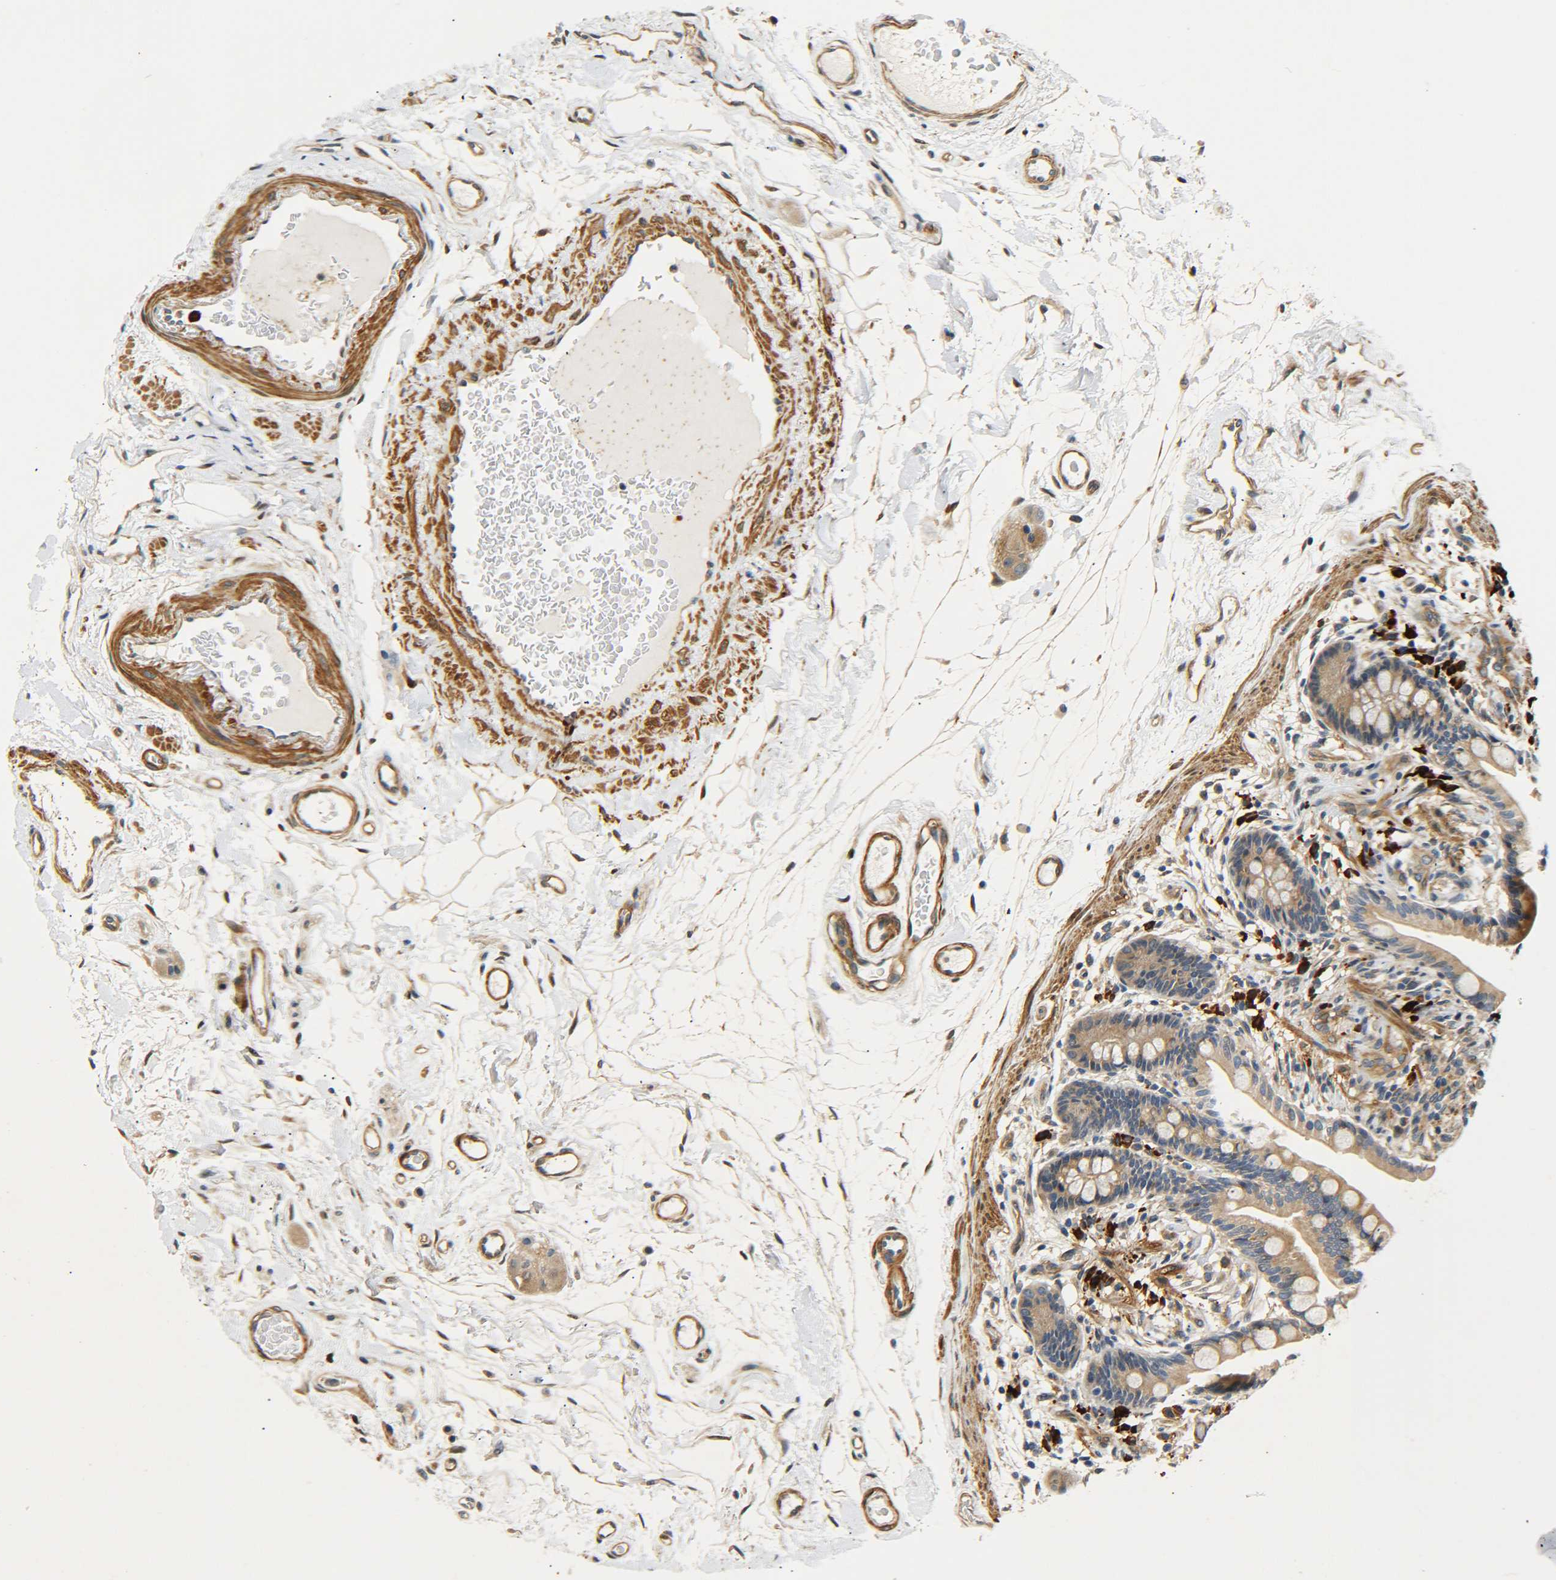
{"staining": {"intensity": "moderate", "quantity": ">75%", "location": "cytoplasmic/membranous"}, "tissue": "colon", "cell_type": "Endothelial cells", "image_type": "normal", "snomed": [{"axis": "morphology", "description": "Normal tissue, NOS"}, {"axis": "topography", "description": "Colon"}], "caption": "Colon stained with DAB (3,3'-diaminobenzidine) immunohistochemistry (IHC) demonstrates medium levels of moderate cytoplasmic/membranous staining in about >75% of endothelial cells. The protein of interest is stained brown, and the nuclei are stained in blue (DAB IHC with brightfield microscopy, high magnification).", "gene": "MEIS1", "patient": {"sex": "male", "age": 73}}